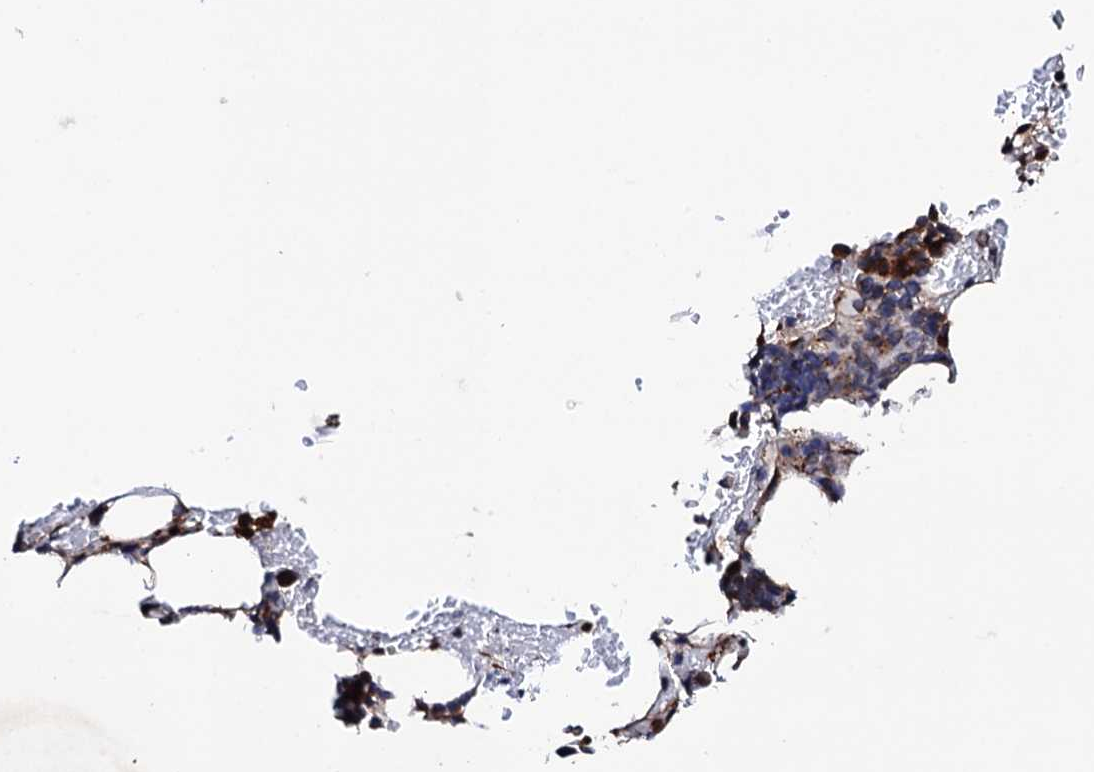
{"staining": {"intensity": "strong", "quantity": "<25%", "location": "cytoplasmic/membranous"}, "tissue": "bone marrow", "cell_type": "Hematopoietic cells", "image_type": "normal", "snomed": [{"axis": "morphology", "description": "Normal tissue, NOS"}, {"axis": "topography", "description": "Bone marrow"}], "caption": "This micrograph reveals immunohistochemistry (IHC) staining of benign bone marrow, with medium strong cytoplasmic/membranous positivity in approximately <25% of hematopoietic cells.", "gene": "MTIF3", "patient": {"sex": "male", "age": 78}}